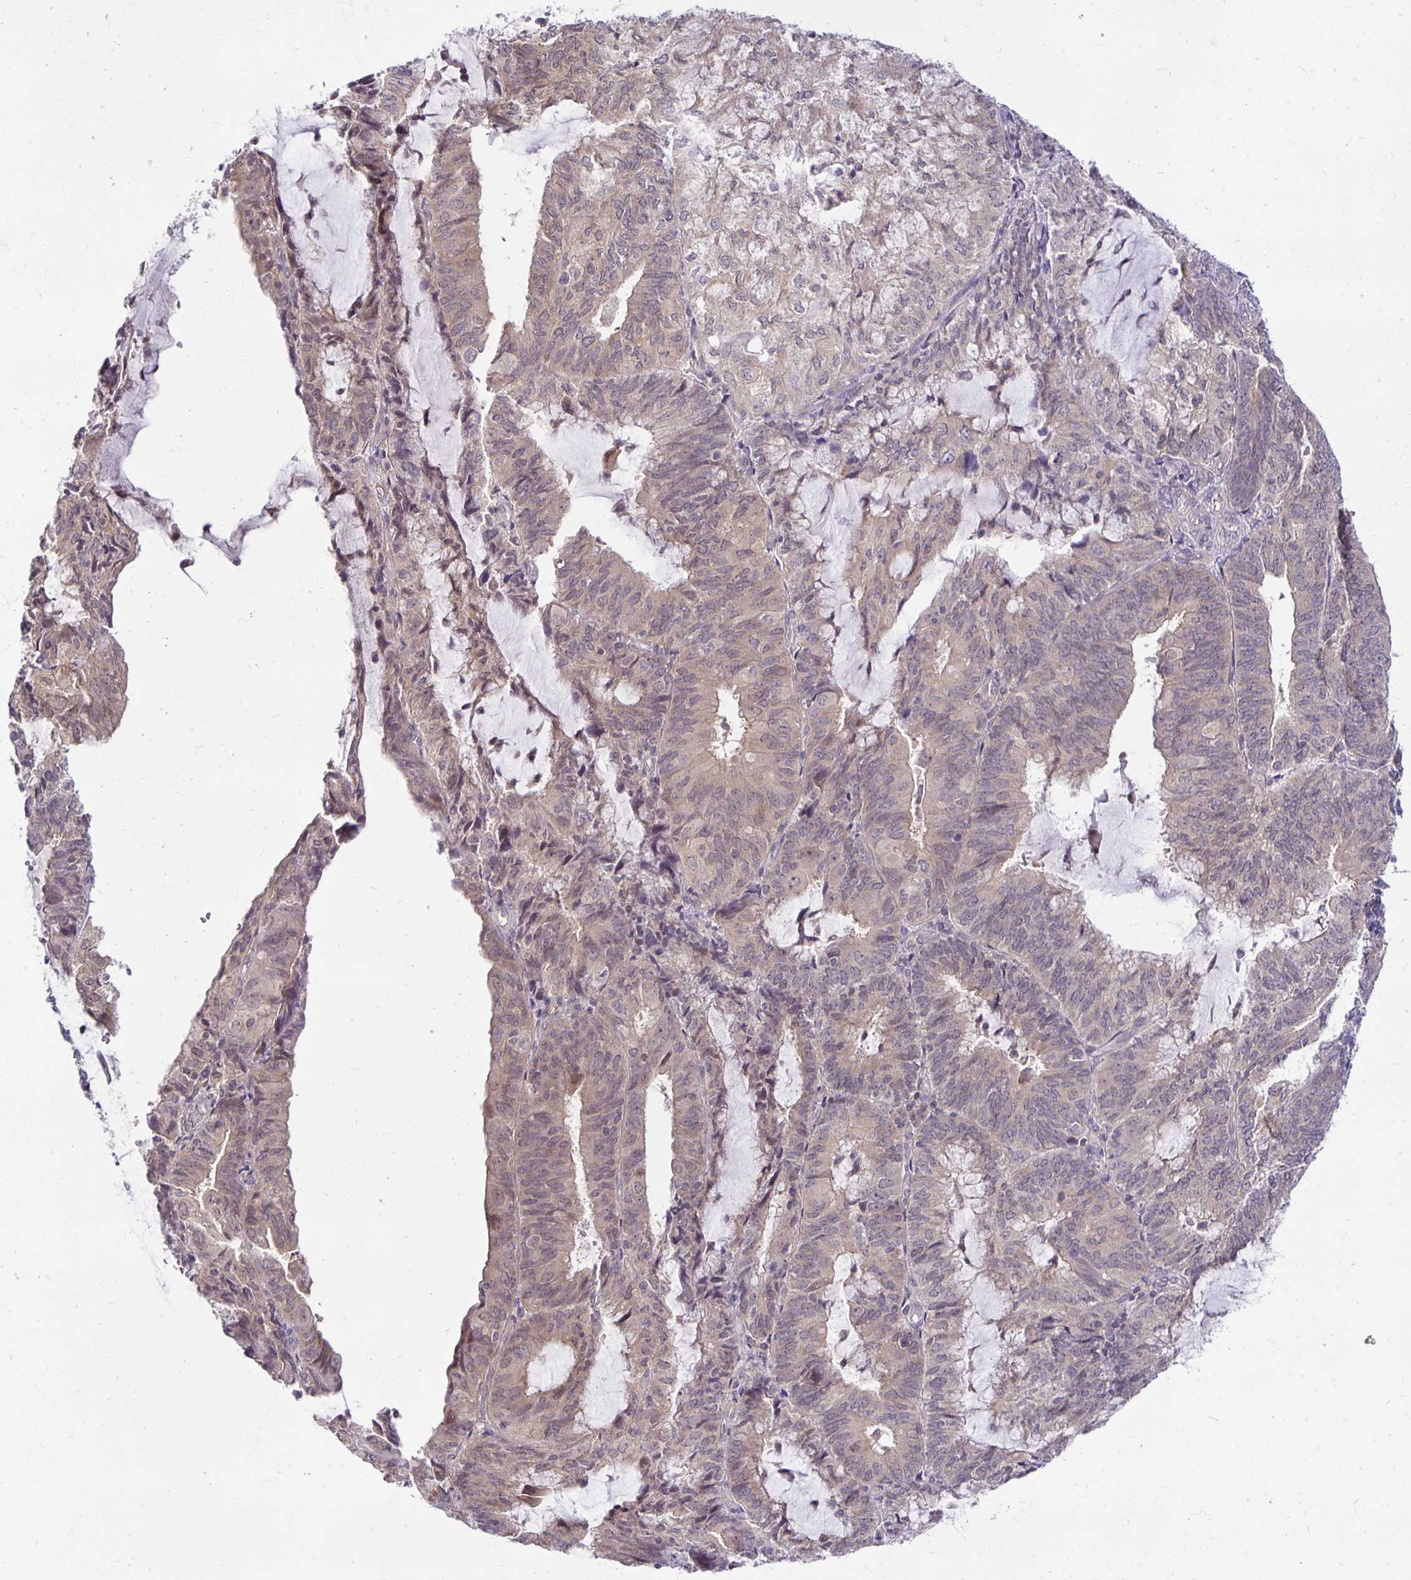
{"staining": {"intensity": "weak", "quantity": "25%-75%", "location": "cytoplasmic/membranous"}, "tissue": "endometrial cancer", "cell_type": "Tumor cells", "image_type": "cancer", "snomed": [{"axis": "morphology", "description": "Adenocarcinoma, NOS"}, {"axis": "topography", "description": "Endometrium"}], "caption": "Immunohistochemistry image of human endometrial cancer stained for a protein (brown), which shows low levels of weak cytoplasmic/membranous positivity in about 25%-75% of tumor cells.", "gene": "MIEN1", "patient": {"sex": "female", "age": 81}}